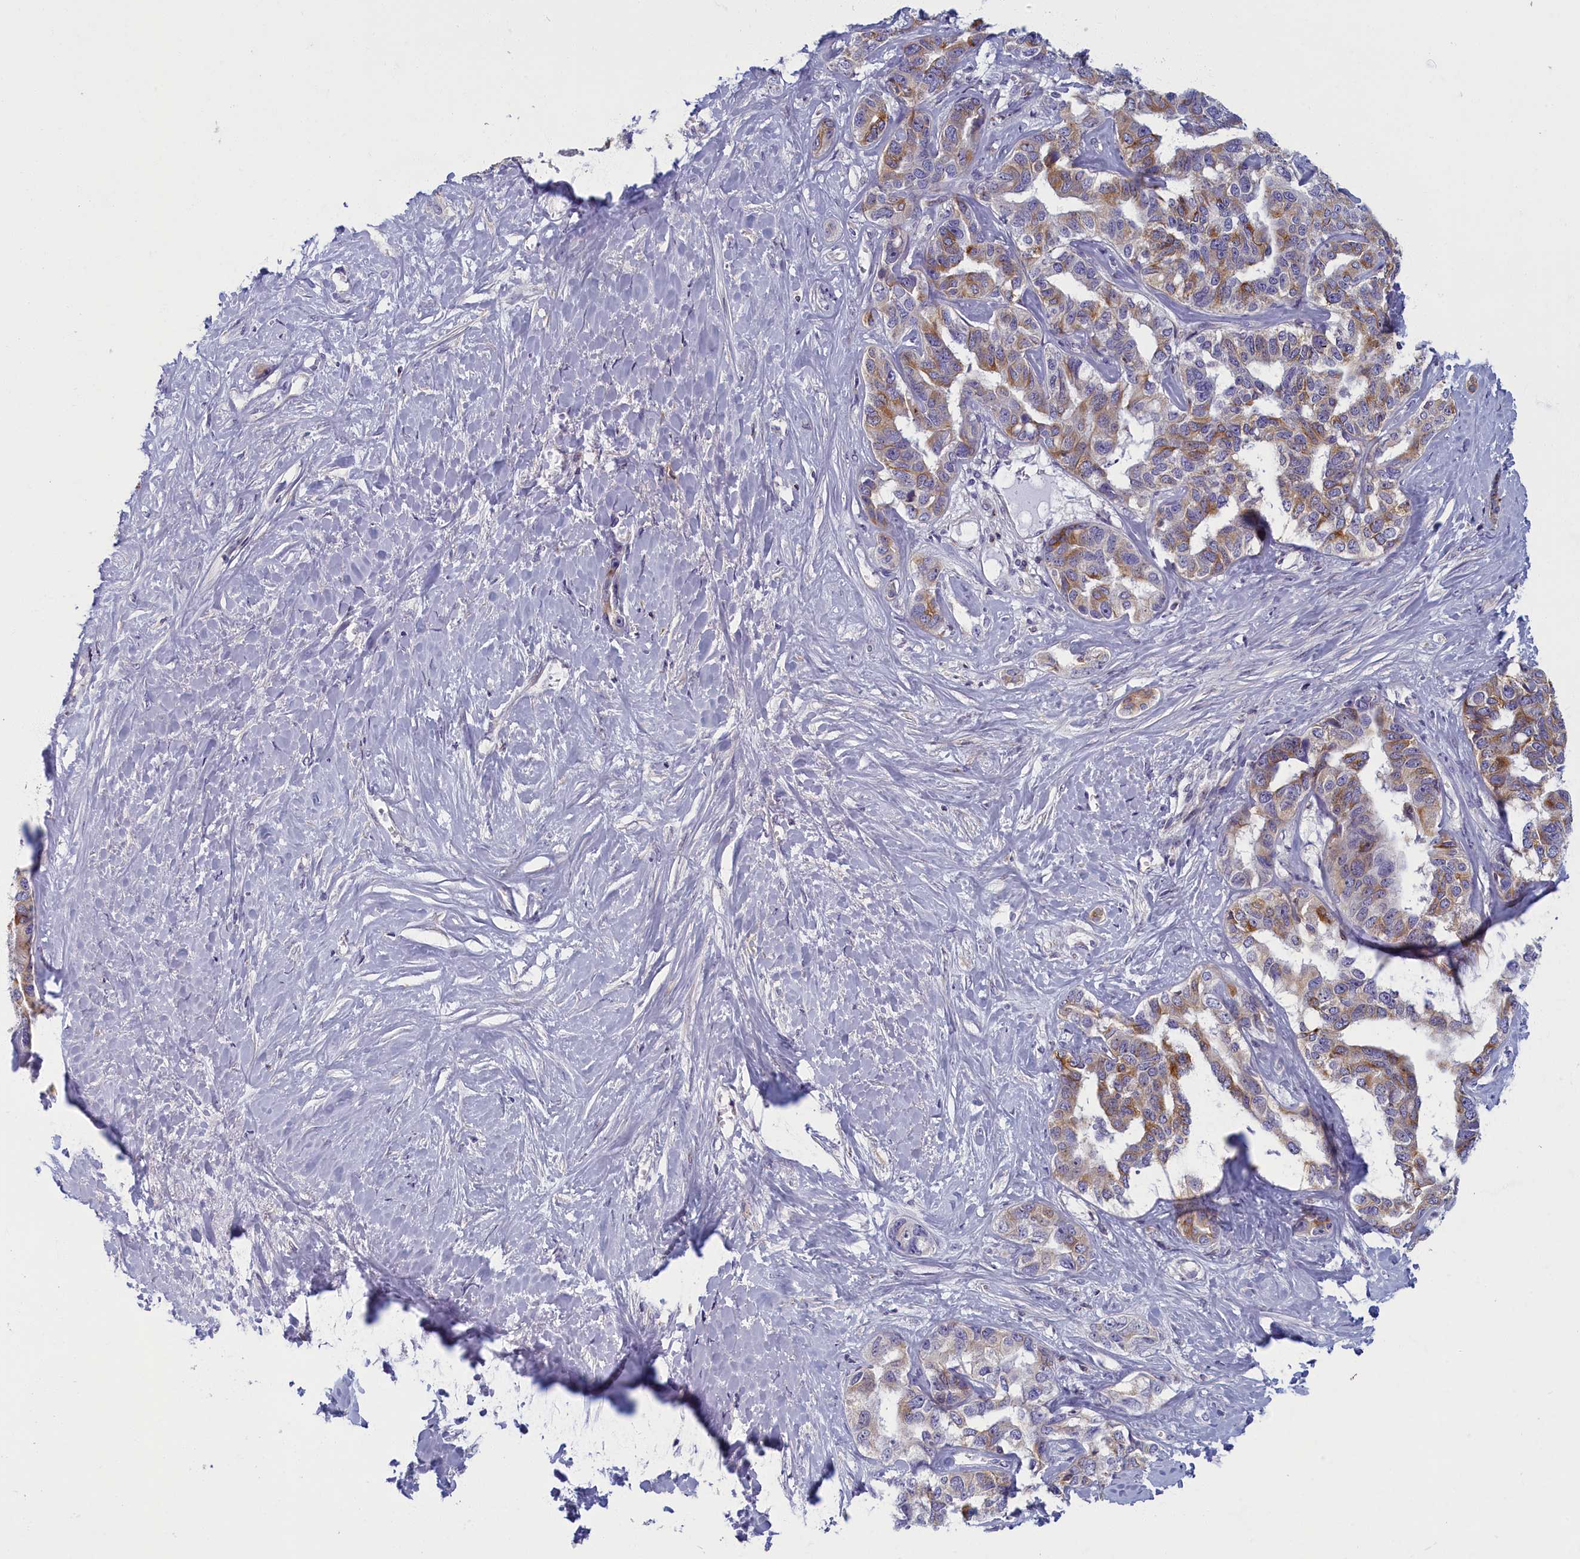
{"staining": {"intensity": "moderate", "quantity": "25%-75%", "location": "cytoplasmic/membranous"}, "tissue": "liver cancer", "cell_type": "Tumor cells", "image_type": "cancer", "snomed": [{"axis": "morphology", "description": "Cholangiocarcinoma"}, {"axis": "topography", "description": "Liver"}], "caption": "Immunohistochemistry image of human liver cancer (cholangiocarcinoma) stained for a protein (brown), which shows medium levels of moderate cytoplasmic/membranous expression in approximately 25%-75% of tumor cells.", "gene": "NOL10", "patient": {"sex": "male", "age": 59}}